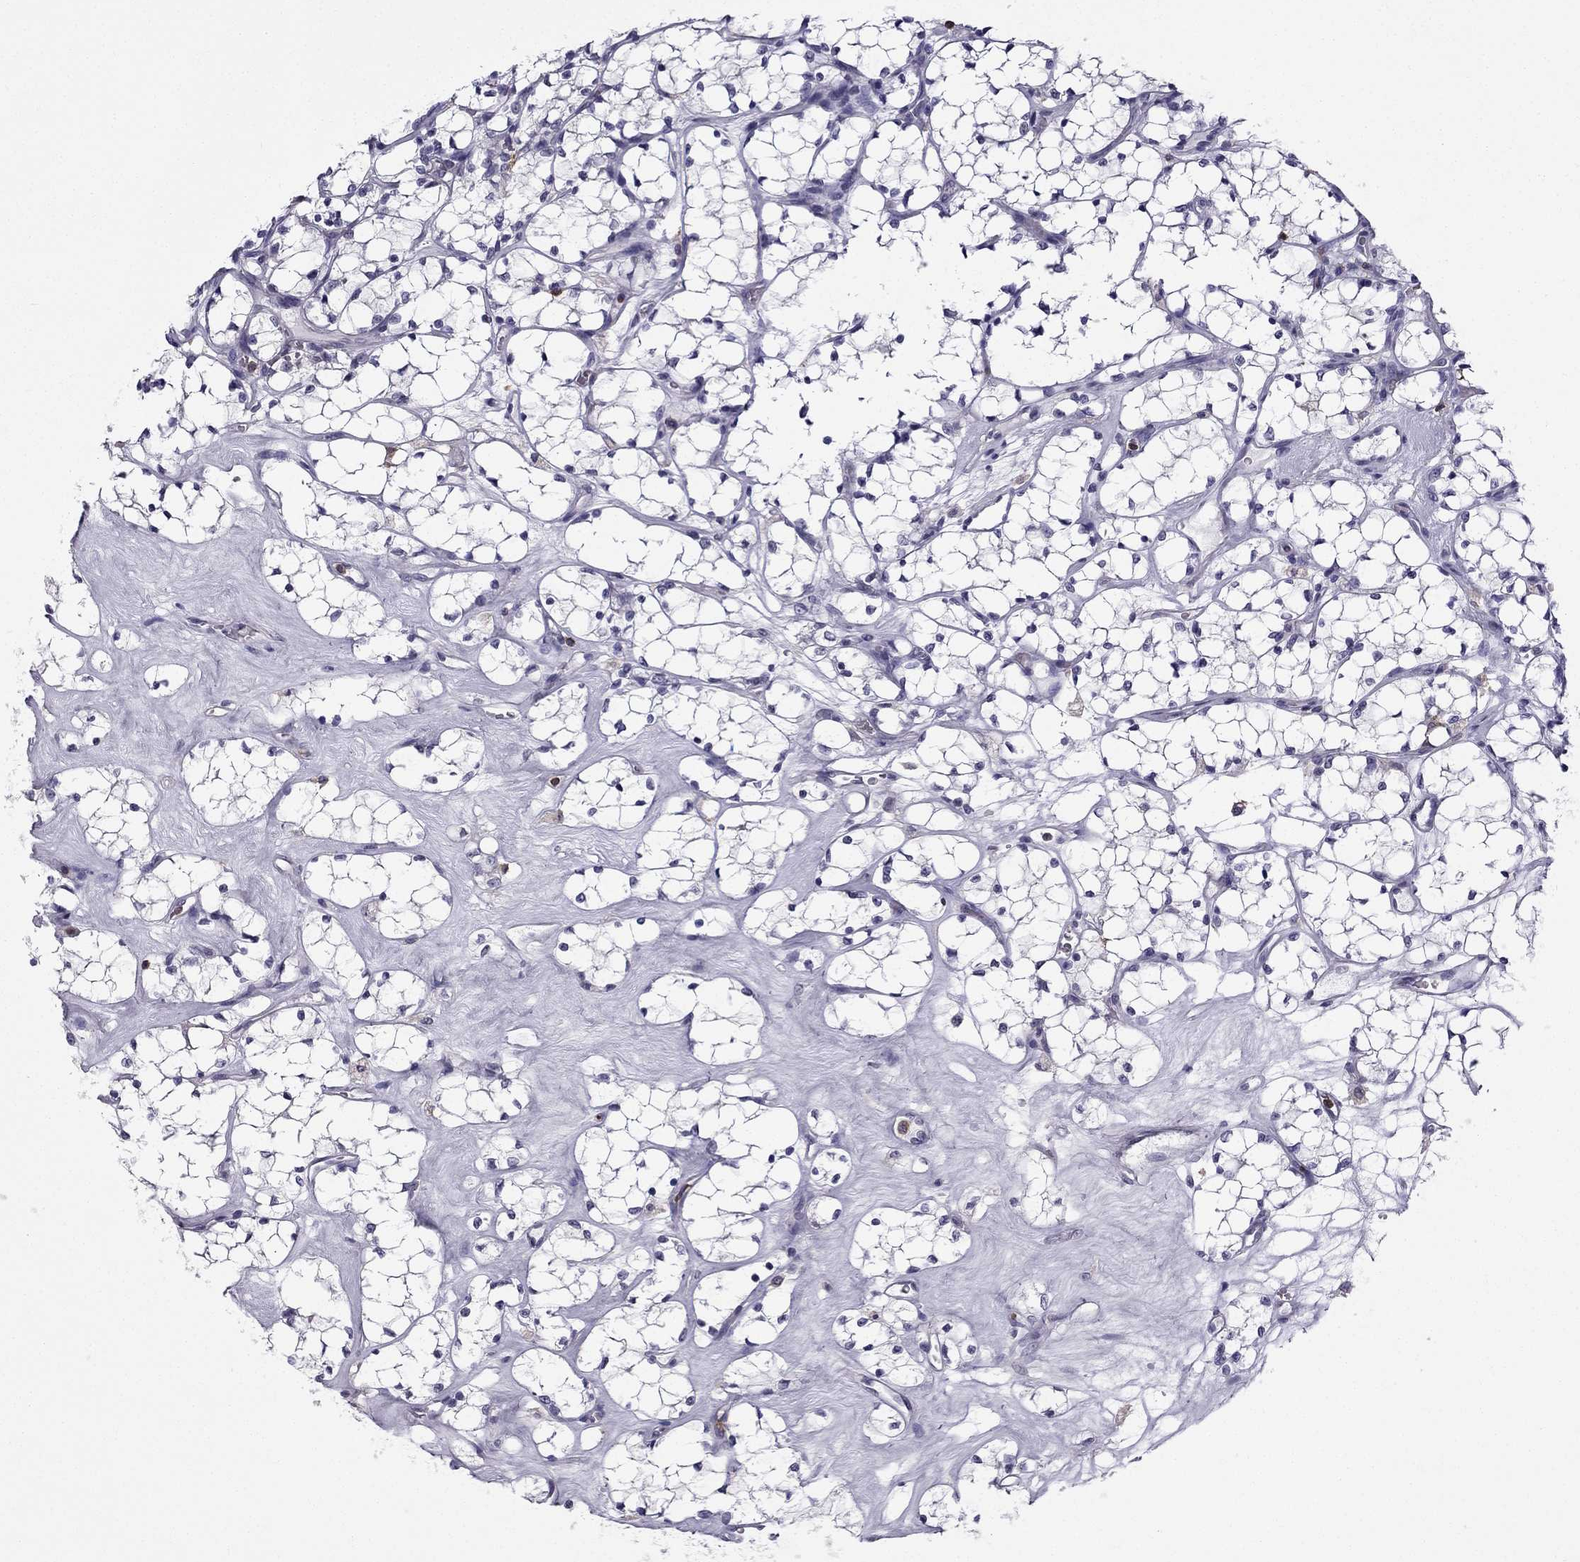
{"staining": {"intensity": "negative", "quantity": "none", "location": "none"}, "tissue": "renal cancer", "cell_type": "Tumor cells", "image_type": "cancer", "snomed": [{"axis": "morphology", "description": "Adenocarcinoma, NOS"}, {"axis": "topography", "description": "Kidney"}], "caption": "Human adenocarcinoma (renal) stained for a protein using immunohistochemistry (IHC) reveals no positivity in tumor cells.", "gene": "CCK", "patient": {"sex": "female", "age": 69}}